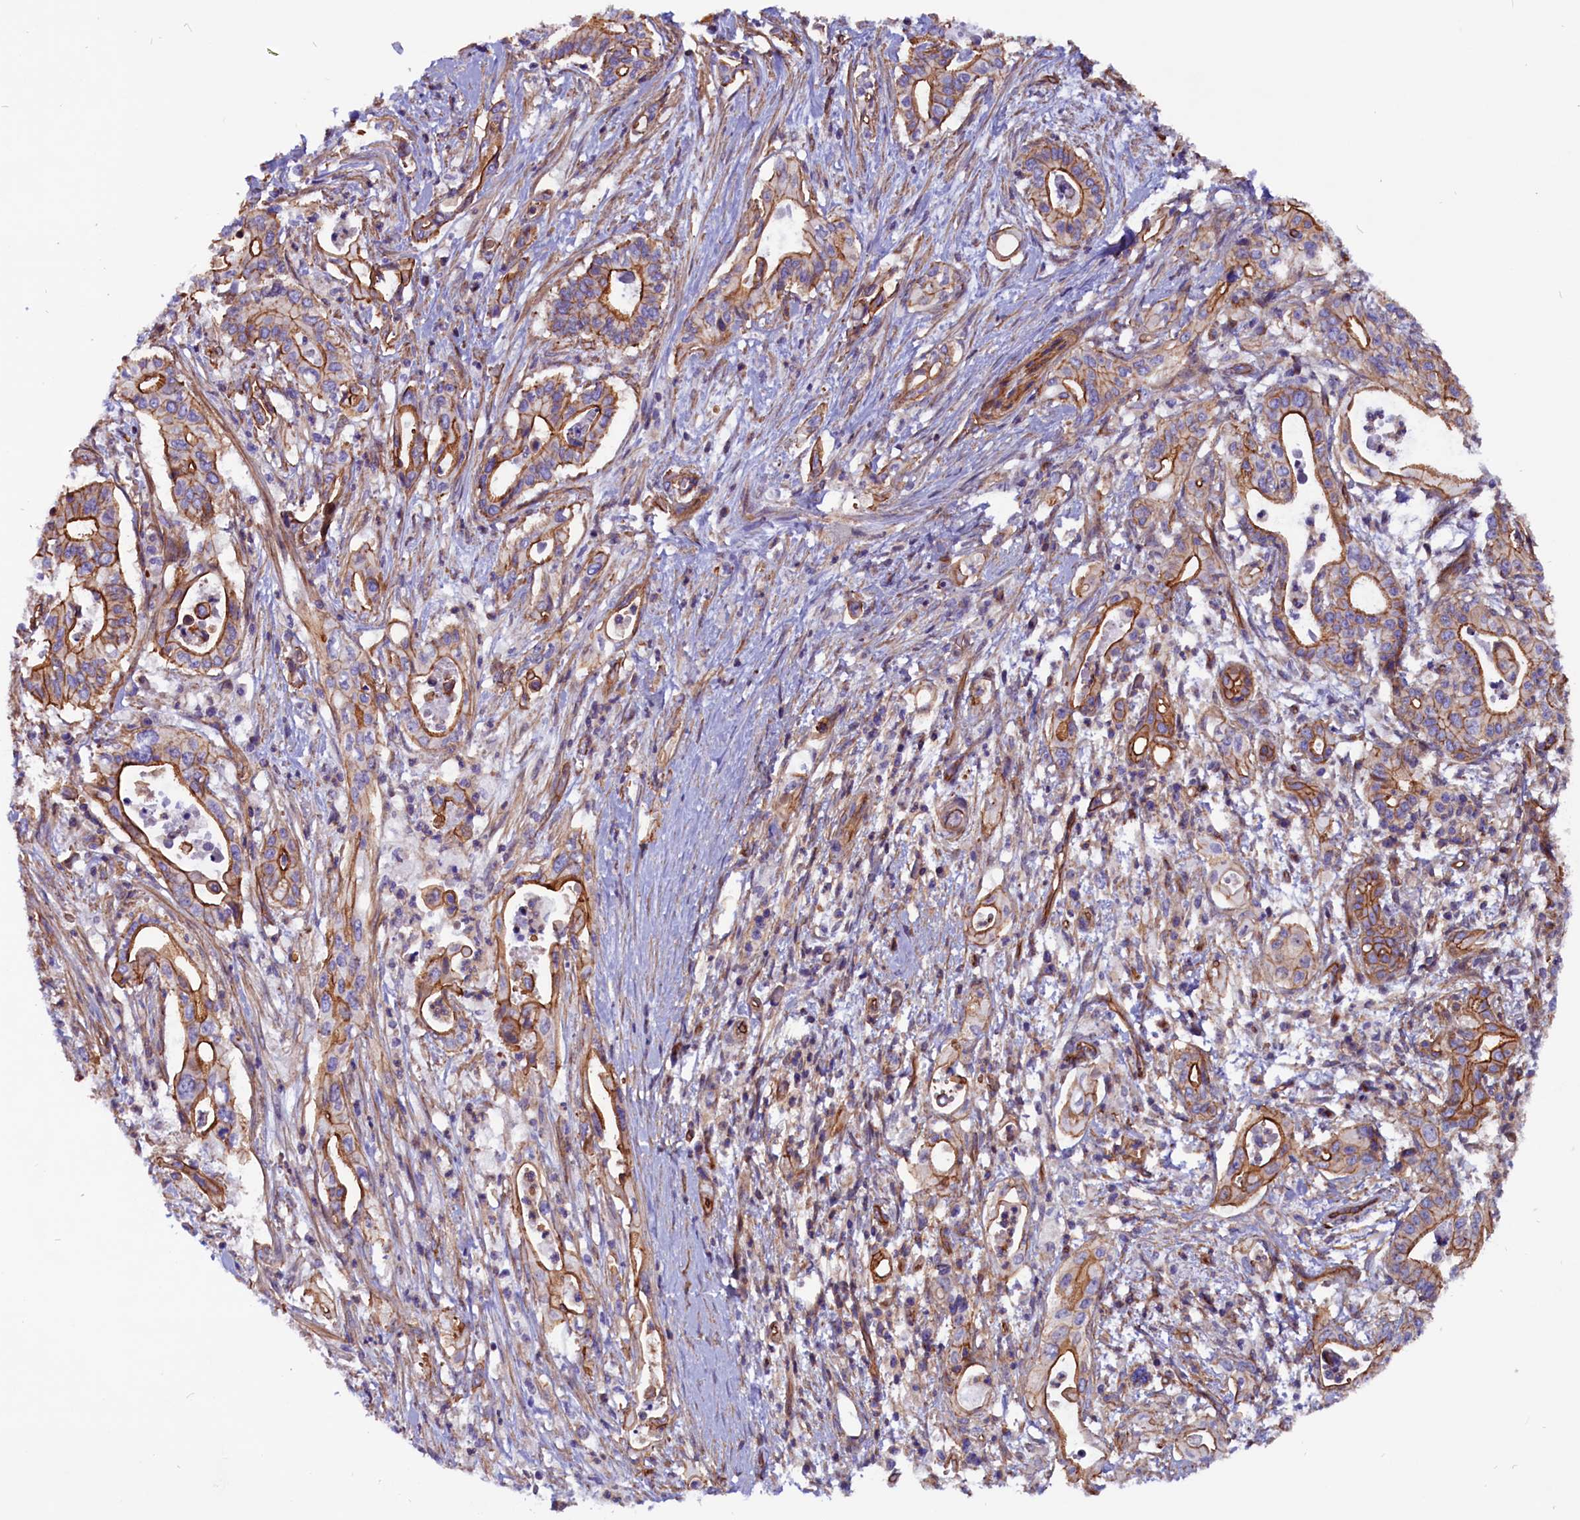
{"staining": {"intensity": "moderate", "quantity": ">75%", "location": "cytoplasmic/membranous"}, "tissue": "pancreatic cancer", "cell_type": "Tumor cells", "image_type": "cancer", "snomed": [{"axis": "morphology", "description": "Adenocarcinoma, NOS"}, {"axis": "topography", "description": "Pancreas"}], "caption": "A medium amount of moderate cytoplasmic/membranous staining is identified in about >75% of tumor cells in pancreatic cancer (adenocarcinoma) tissue.", "gene": "ZNF749", "patient": {"sex": "female", "age": 77}}